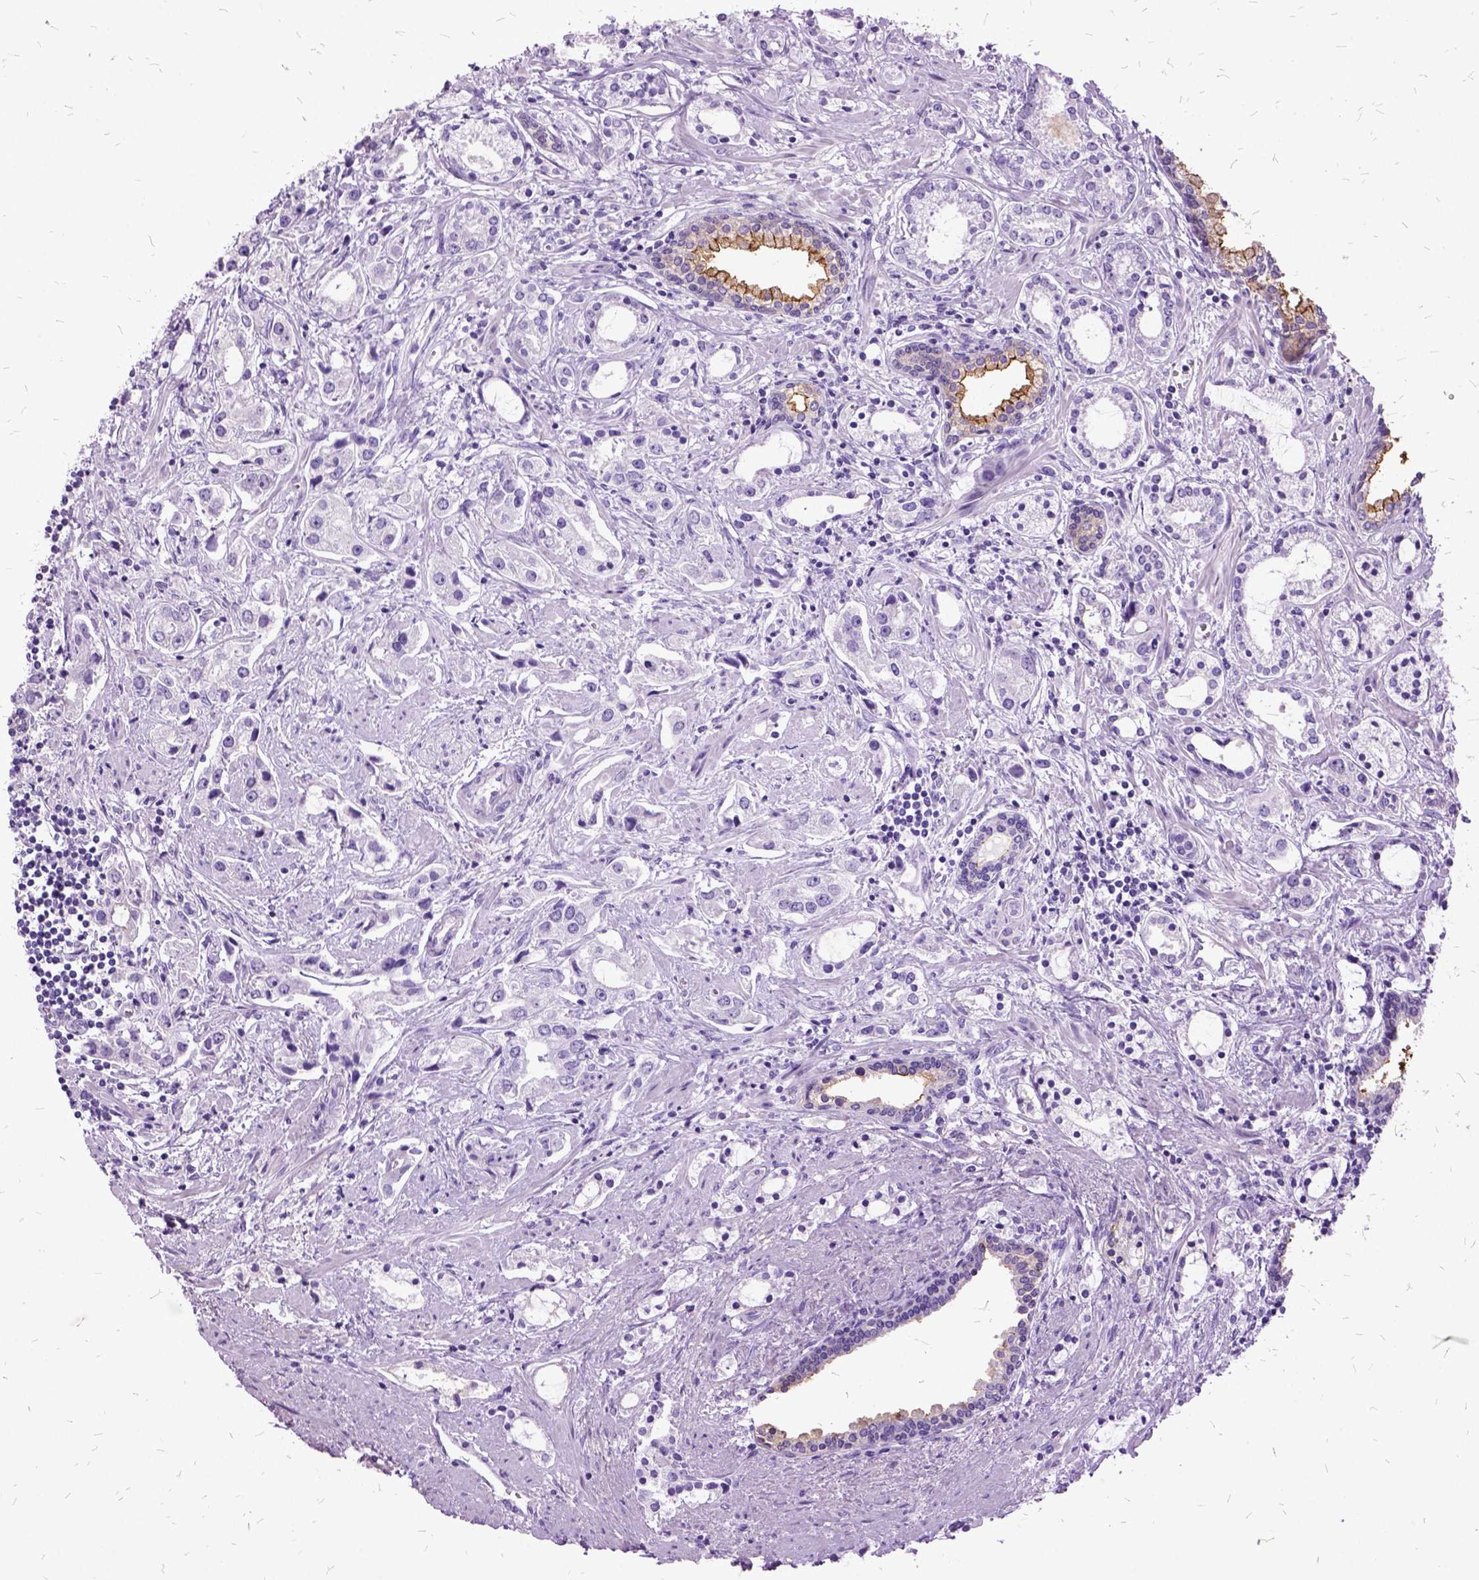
{"staining": {"intensity": "negative", "quantity": "none", "location": "none"}, "tissue": "prostate cancer", "cell_type": "Tumor cells", "image_type": "cancer", "snomed": [{"axis": "morphology", "description": "Adenocarcinoma, Medium grade"}, {"axis": "topography", "description": "Prostate"}], "caption": "Immunohistochemical staining of human prostate adenocarcinoma (medium-grade) demonstrates no significant staining in tumor cells.", "gene": "MME", "patient": {"sex": "male", "age": 57}}